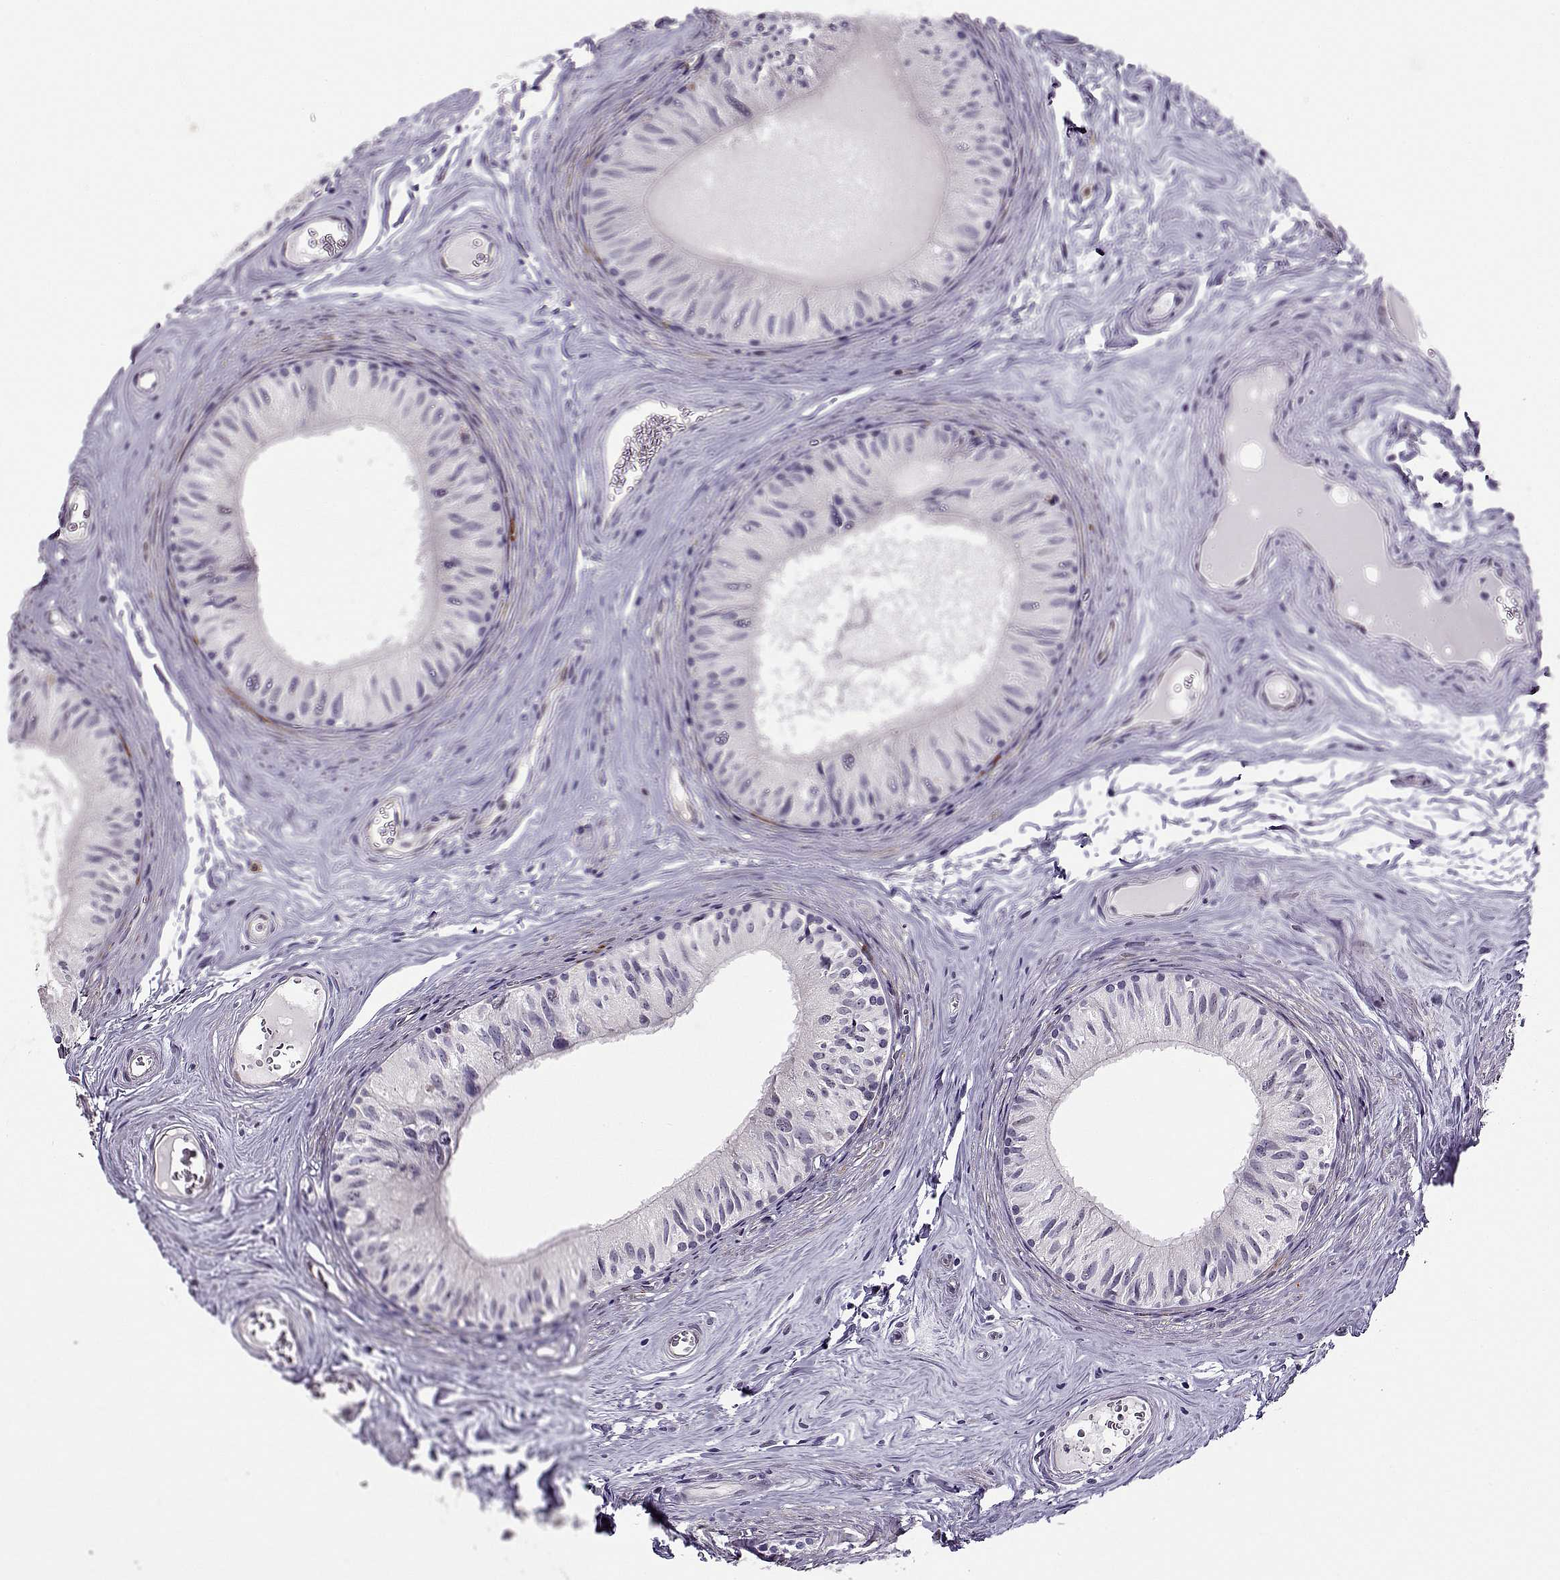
{"staining": {"intensity": "negative", "quantity": "none", "location": "none"}, "tissue": "epididymis", "cell_type": "Glandular cells", "image_type": "normal", "snomed": [{"axis": "morphology", "description": "Normal tissue, NOS"}, {"axis": "topography", "description": "Epididymis"}], "caption": "The micrograph displays no staining of glandular cells in benign epididymis. (Stains: DAB IHC with hematoxylin counter stain, Microscopy: brightfield microscopy at high magnification).", "gene": "BACH1", "patient": {"sex": "male", "age": 52}}